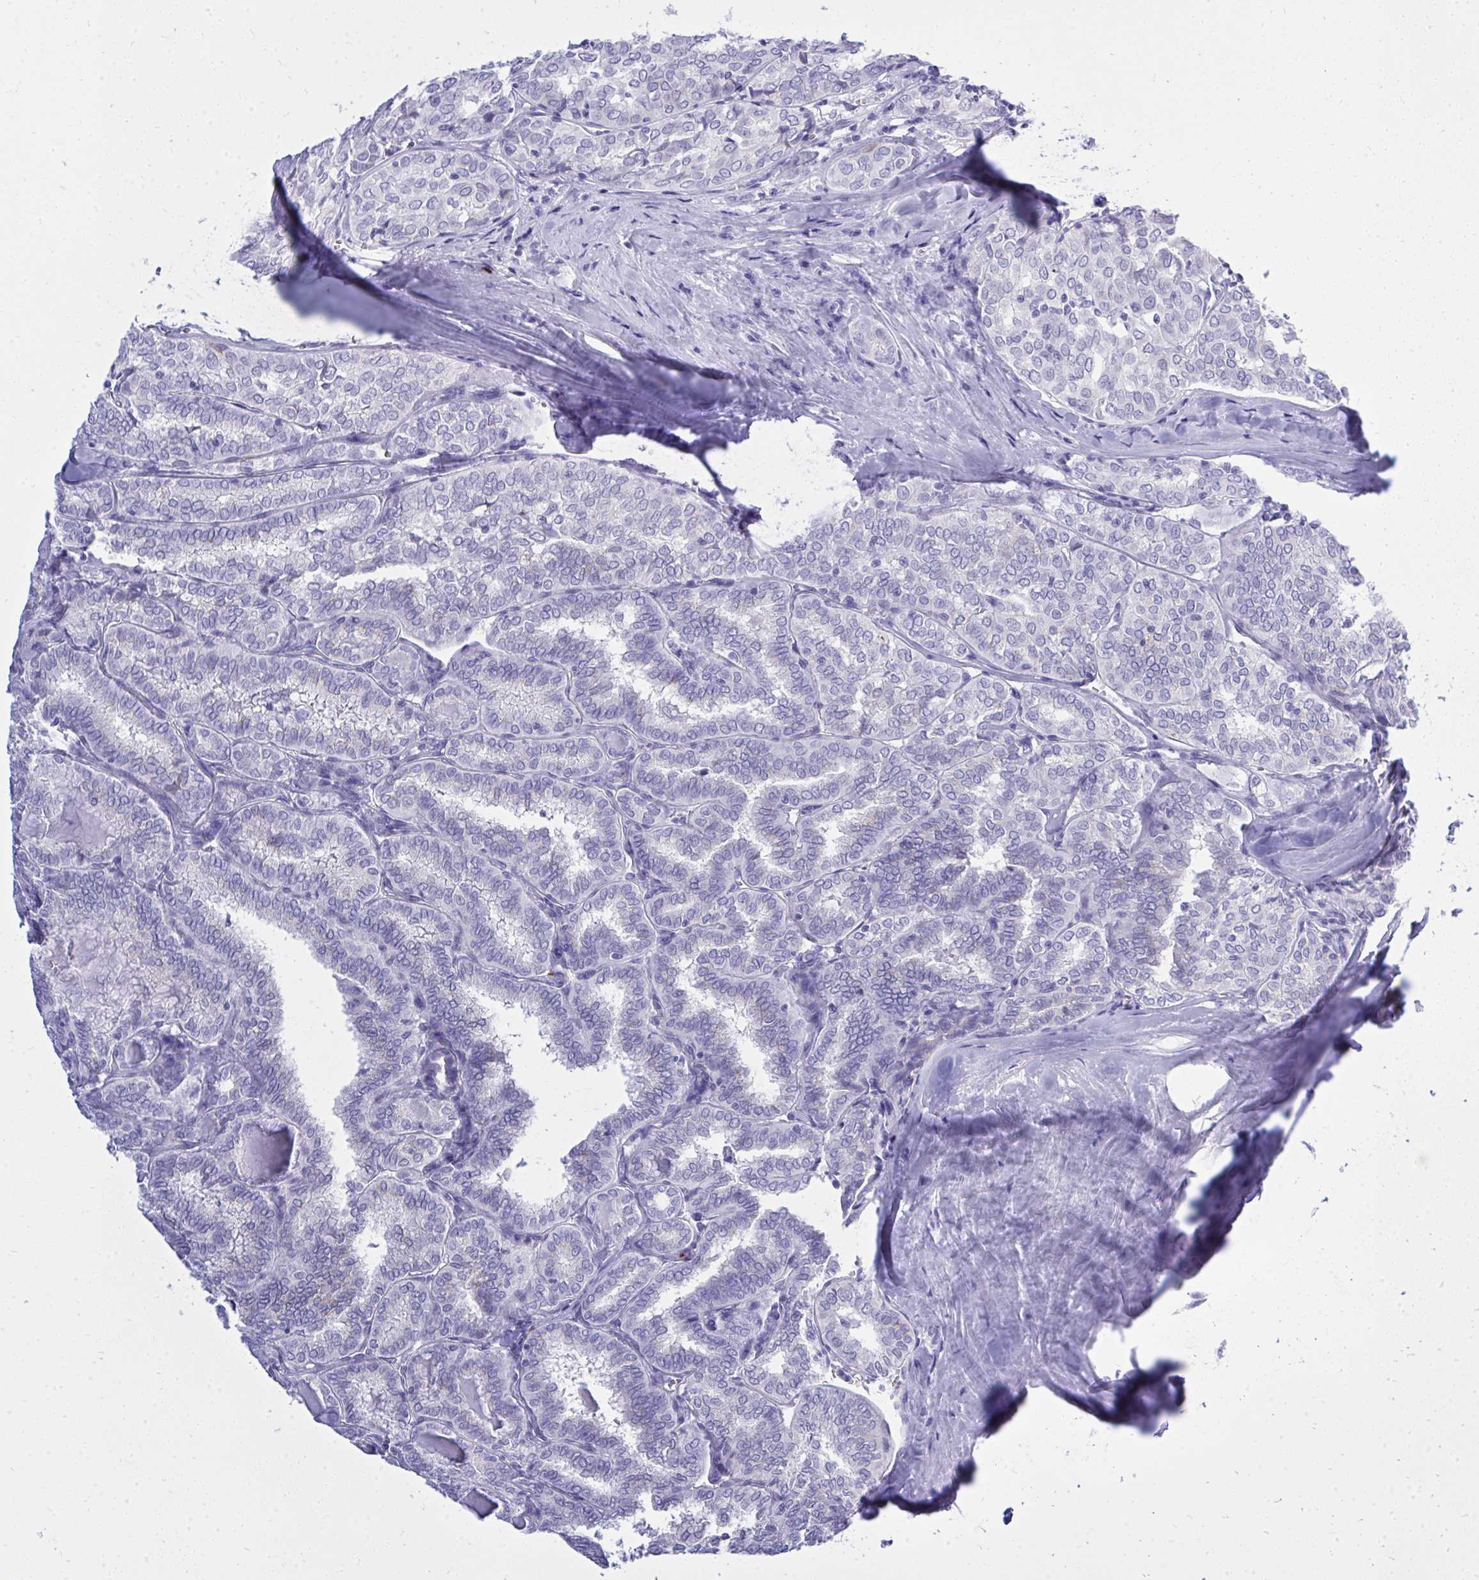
{"staining": {"intensity": "negative", "quantity": "none", "location": "none"}, "tissue": "thyroid cancer", "cell_type": "Tumor cells", "image_type": "cancer", "snomed": [{"axis": "morphology", "description": "Papillary adenocarcinoma, NOS"}, {"axis": "topography", "description": "Thyroid gland"}], "caption": "This is a image of immunohistochemistry (IHC) staining of thyroid papillary adenocarcinoma, which shows no staining in tumor cells.", "gene": "PSD", "patient": {"sex": "female", "age": 30}}